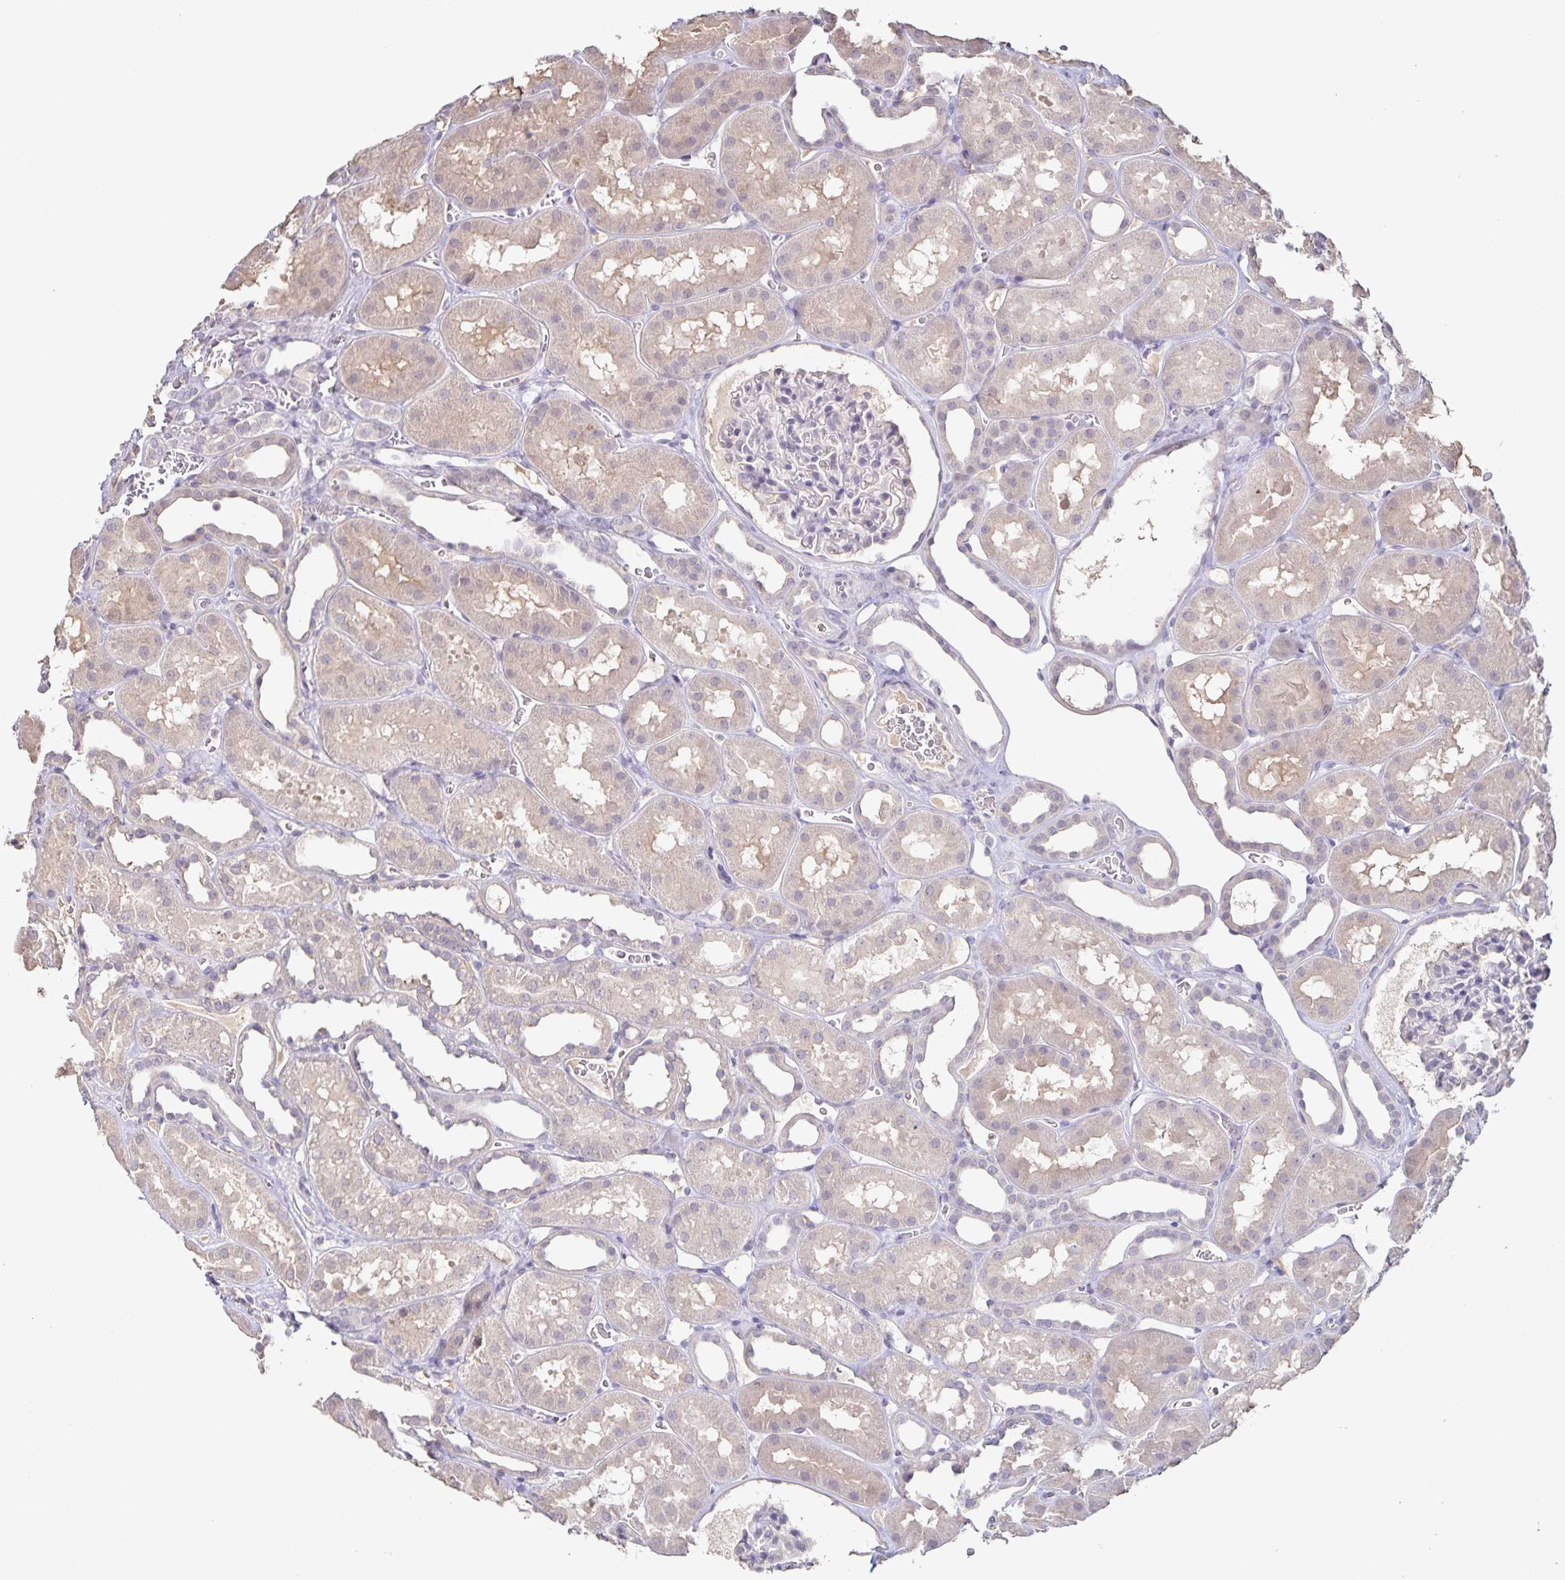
{"staining": {"intensity": "negative", "quantity": "none", "location": "none"}, "tissue": "kidney", "cell_type": "Cells in glomeruli", "image_type": "normal", "snomed": [{"axis": "morphology", "description": "Normal tissue, NOS"}, {"axis": "topography", "description": "Kidney"}], "caption": "The histopathology image displays no staining of cells in glomeruli in normal kidney.", "gene": "INSL5", "patient": {"sex": "female", "age": 41}}